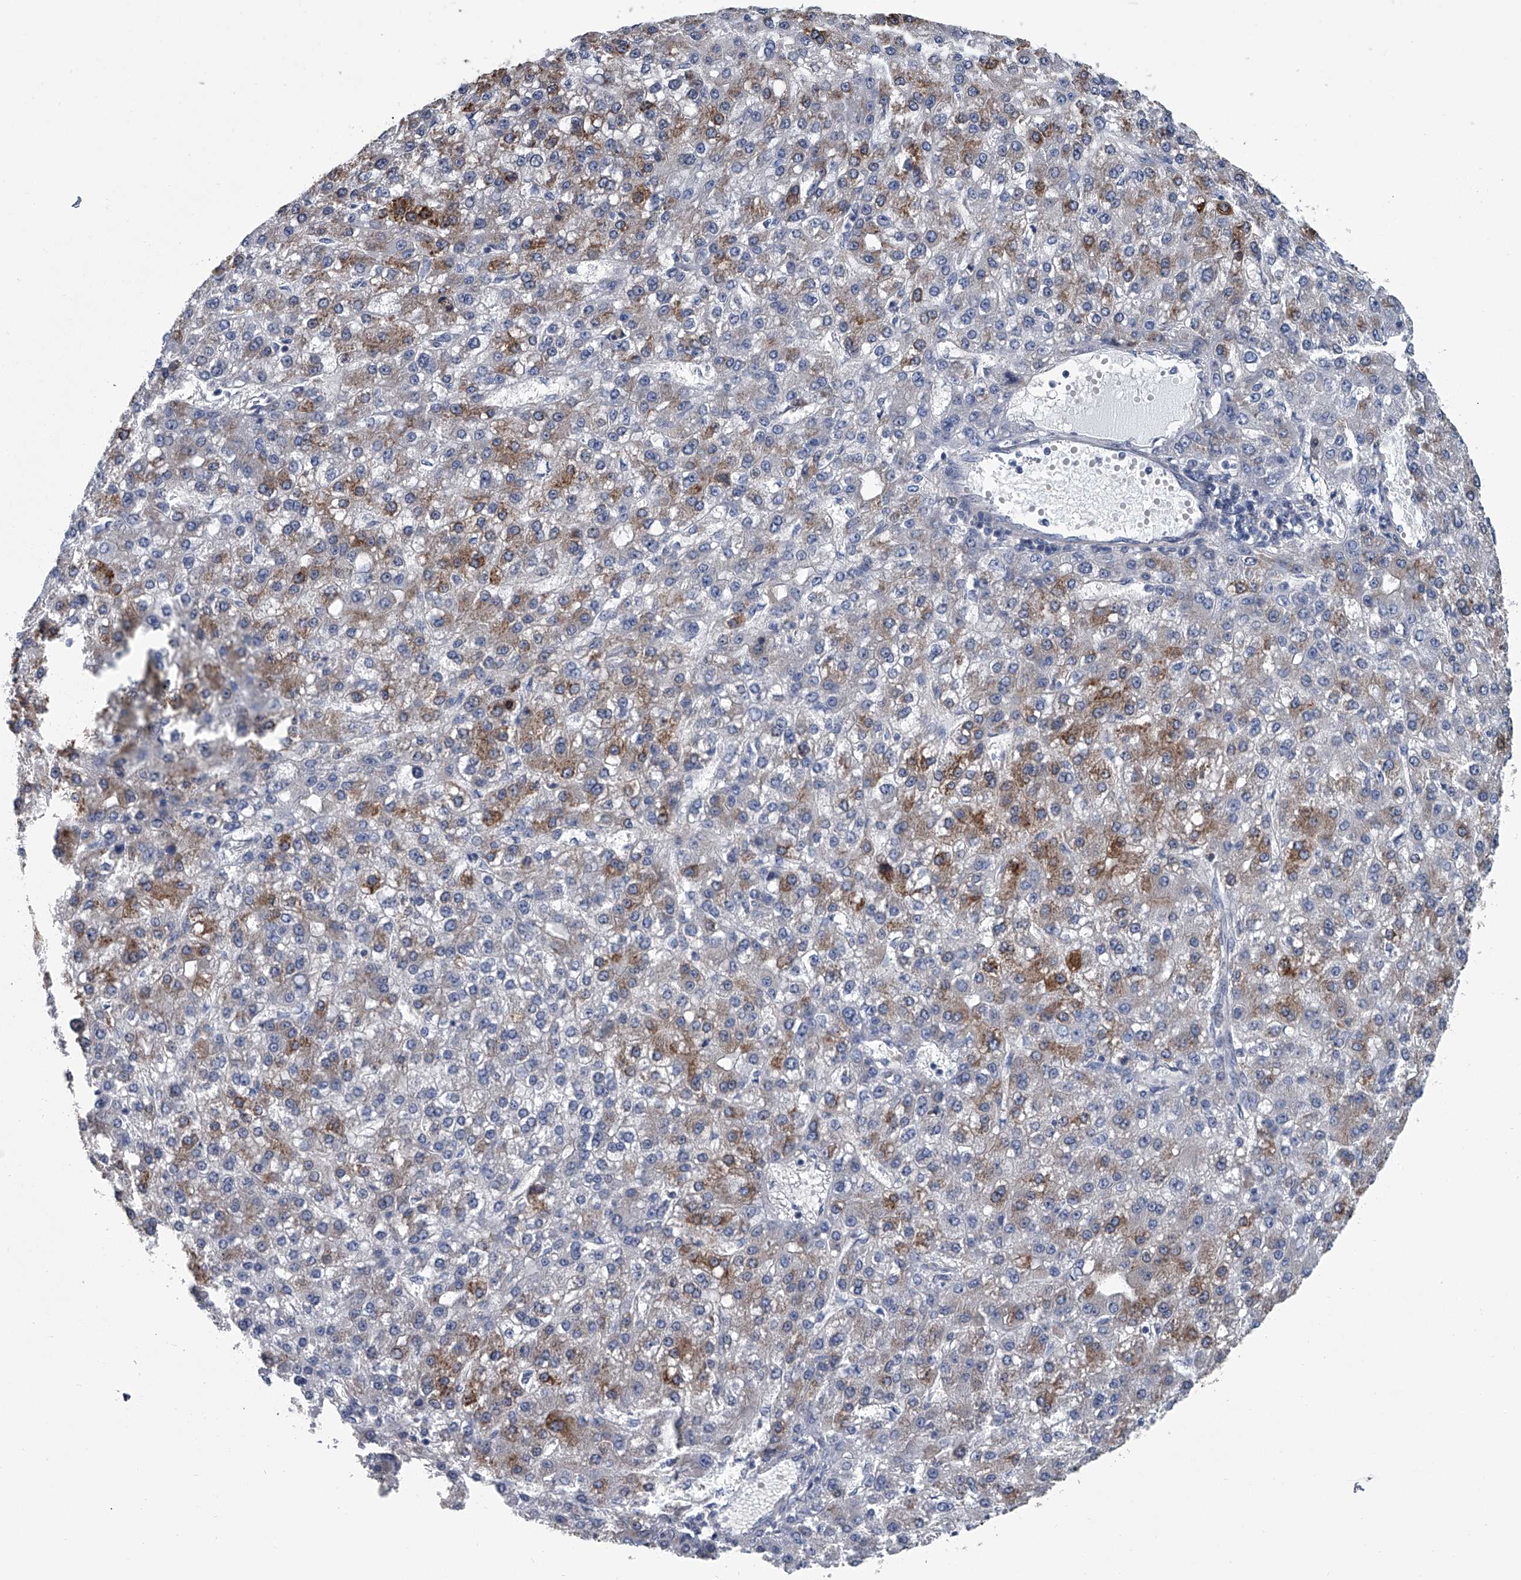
{"staining": {"intensity": "moderate", "quantity": "25%-75%", "location": "cytoplasmic/membranous"}, "tissue": "liver cancer", "cell_type": "Tumor cells", "image_type": "cancer", "snomed": [{"axis": "morphology", "description": "Carcinoma, Hepatocellular, NOS"}, {"axis": "topography", "description": "Liver"}], "caption": "IHC image of neoplastic tissue: human hepatocellular carcinoma (liver) stained using immunohistochemistry exhibits medium levels of moderate protein expression localized specifically in the cytoplasmic/membranous of tumor cells, appearing as a cytoplasmic/membranous brown color.", "gene": "PPP2R5D", "patient": {"sex": "male", "age": 67}}